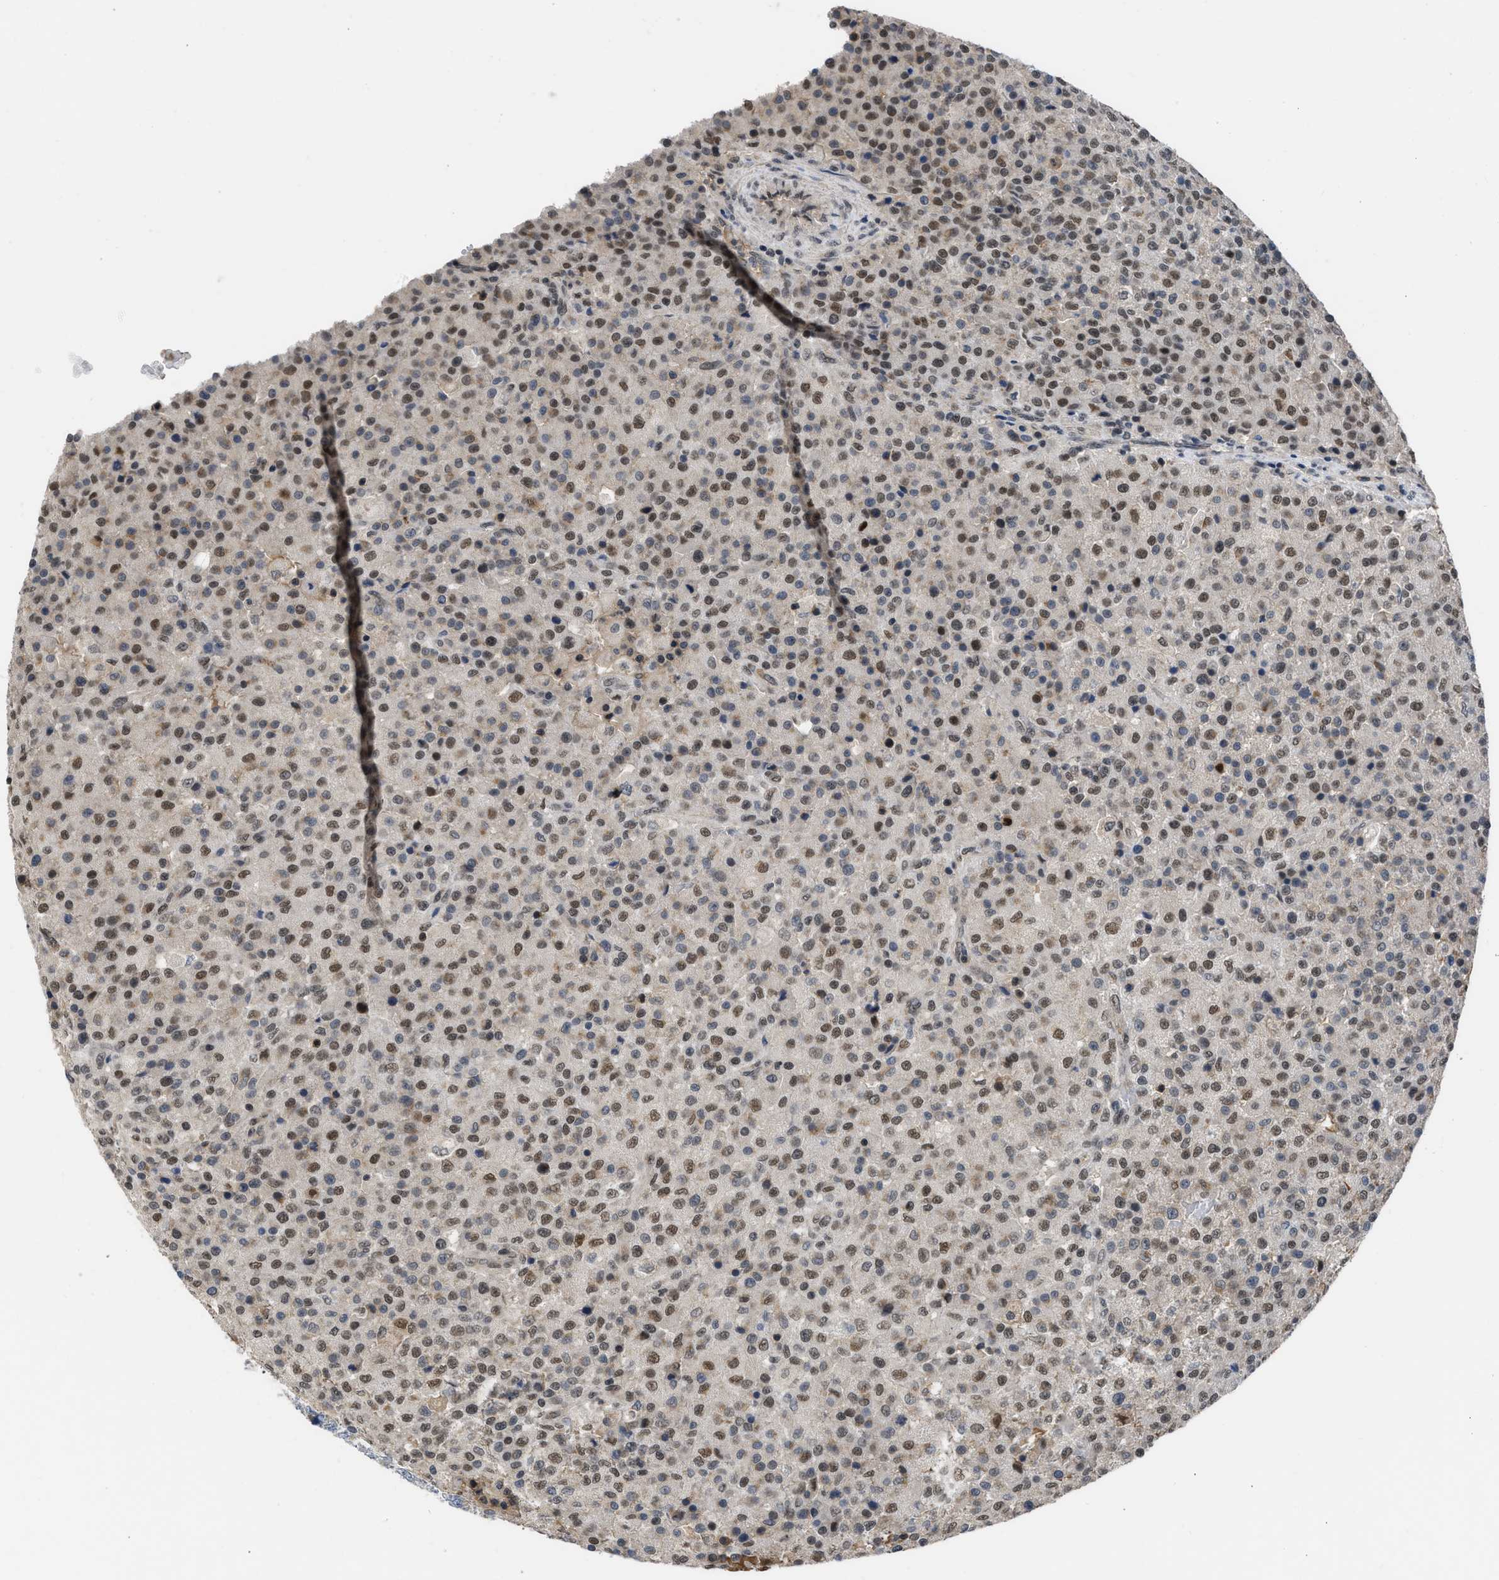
{"staining": {"intensity": "moderate", "quantity": ">75%", "location": "nuclear"}, "tissue": "testis cancer", "cell_type": "Tumor cells", "image_type": "cancer", "snomed": [{"axis": "morphology", "description": "Seminoma, NOS"}, {"axis": "topography", "description": "Testis"}], "caption": "Approximately >75% of tumor cells in human testis seminoma display moderate nuclear protein staining as visualized by brown immunohistochemical staining.", "gene": "TERF2IP", "patient": {"sex": "male", "age": 59}}